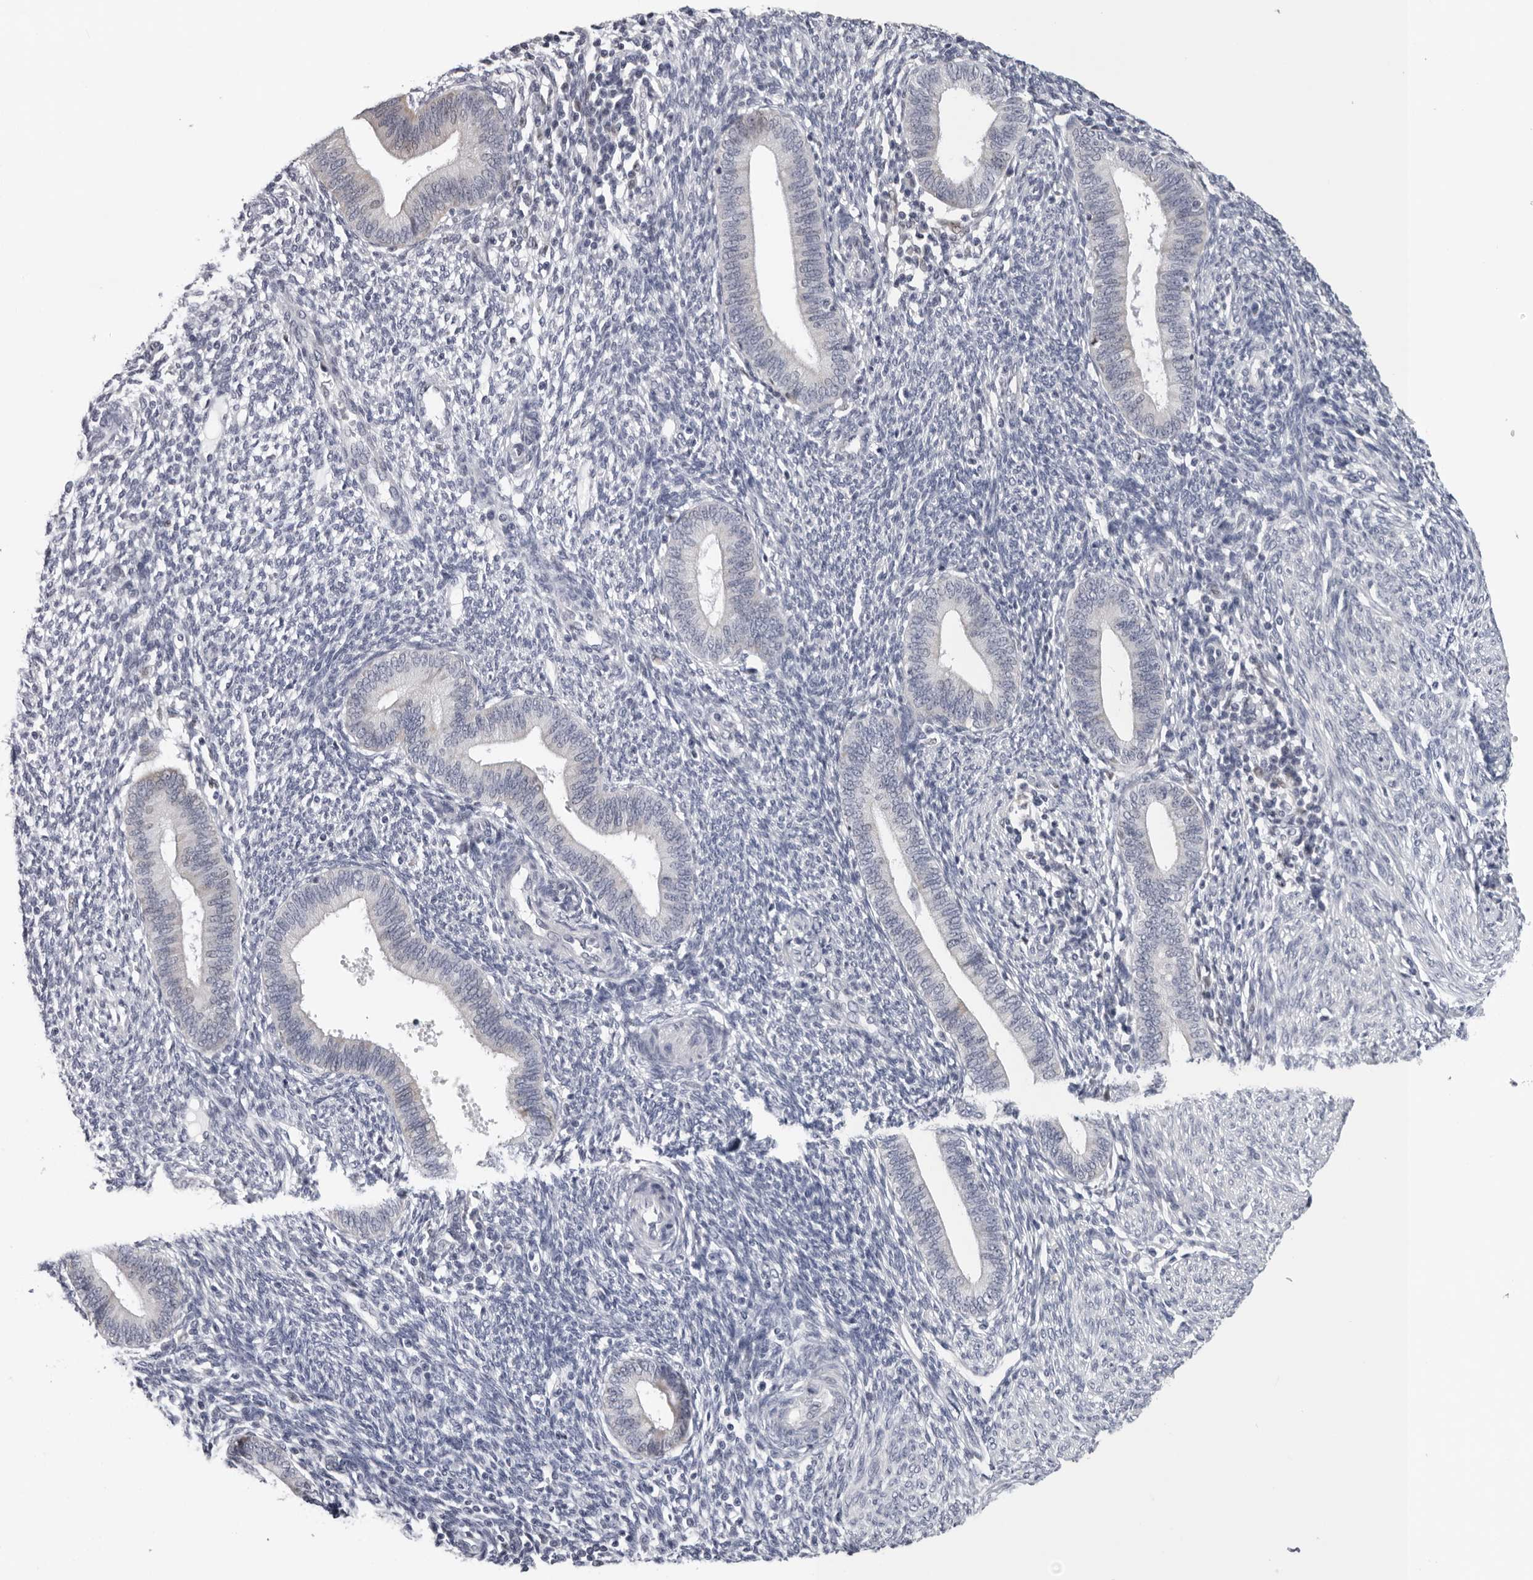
{"staining": {"intensity": "negative", "quantity": "none", "location": "none"}, "tissue": "endometrium", "cell_type": "Cells in endometrial stroma", "image_type": "normal", "snomed": [{"axis": "morphology", "description": "Normal tissue, NOS"}, {"axis": "topography", "description": "Endometrium"}], "caption": "High magnification brightfield microscopy of benign endometrium stained with DAB (brown) and counterstained with hematoxylin (blue): cells in endometrial stroma show no significant staining. Nuclei are stained in blue.", "gene": "CPT2", "patient": {"sex": "female", "age": 46}}